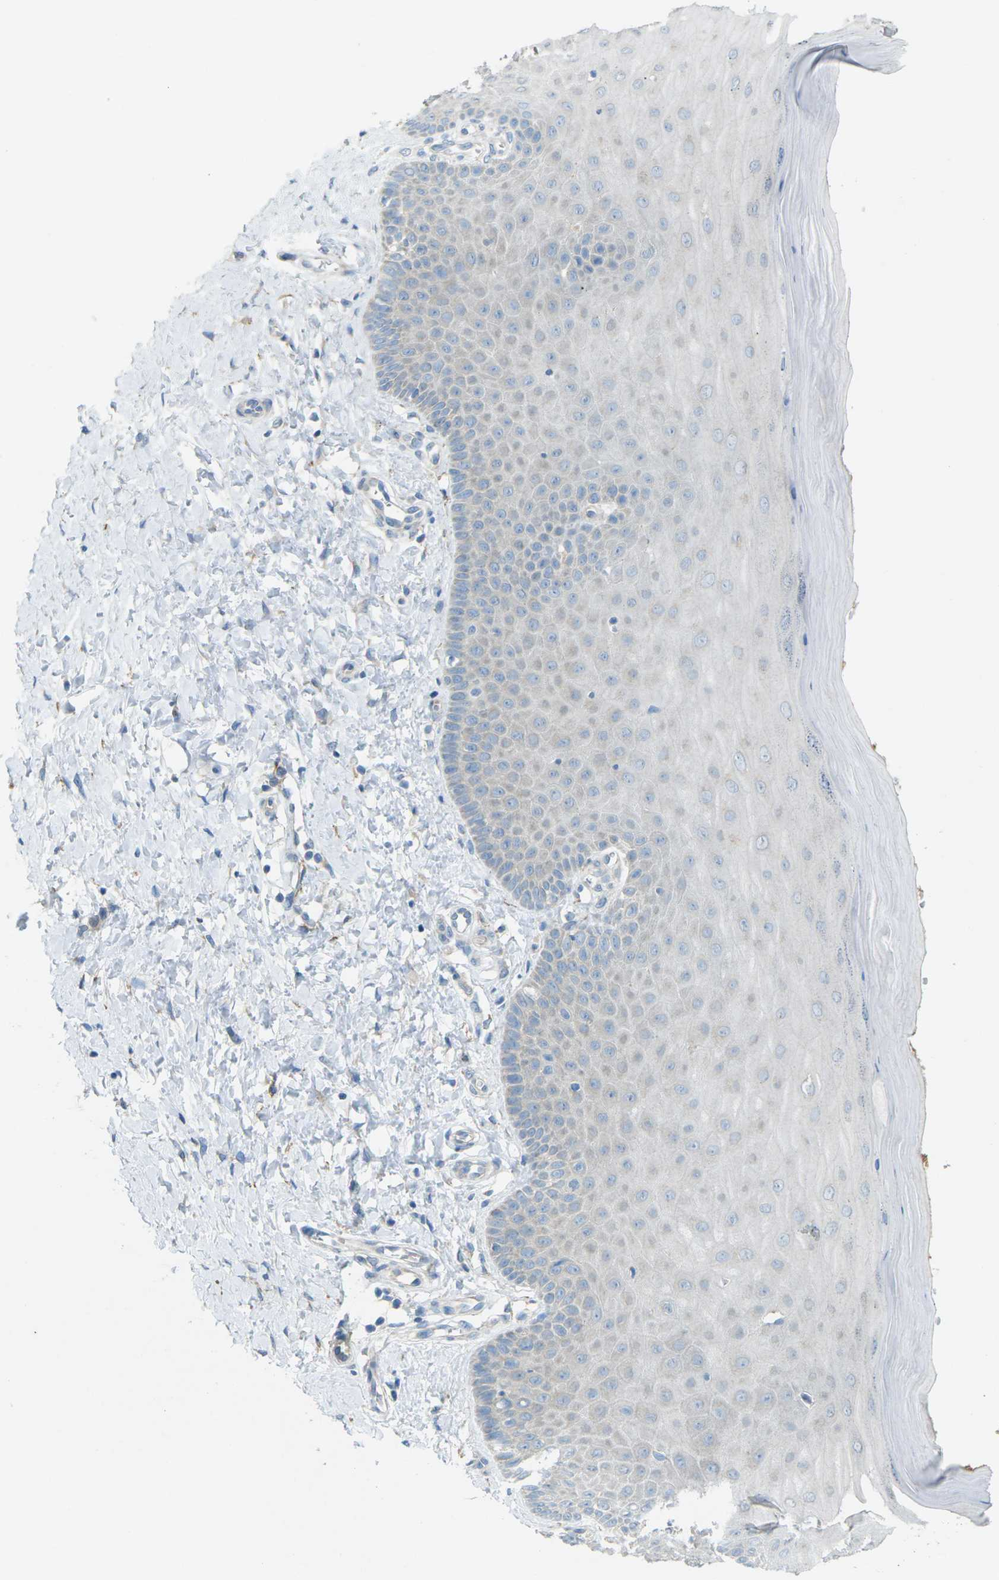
{"staining": {"intensity": "negative", "quantity": "none", "location": "none"}, "tissue": "cervix", "cell_type": "Glandular cells", "image_type": "normal", "snomed": [{"axis": "morphology", "description": "Normal tissue, NOS"}, {"axis": "topography", "description": "Cervix"}], "caption": "IHC photomicrograph of unremarkable cervix stained for a protein (brown), which displays no positivity in glandular cells.", "gene": "MYLK4", "patient": {"sex": "female", "age": 55}}